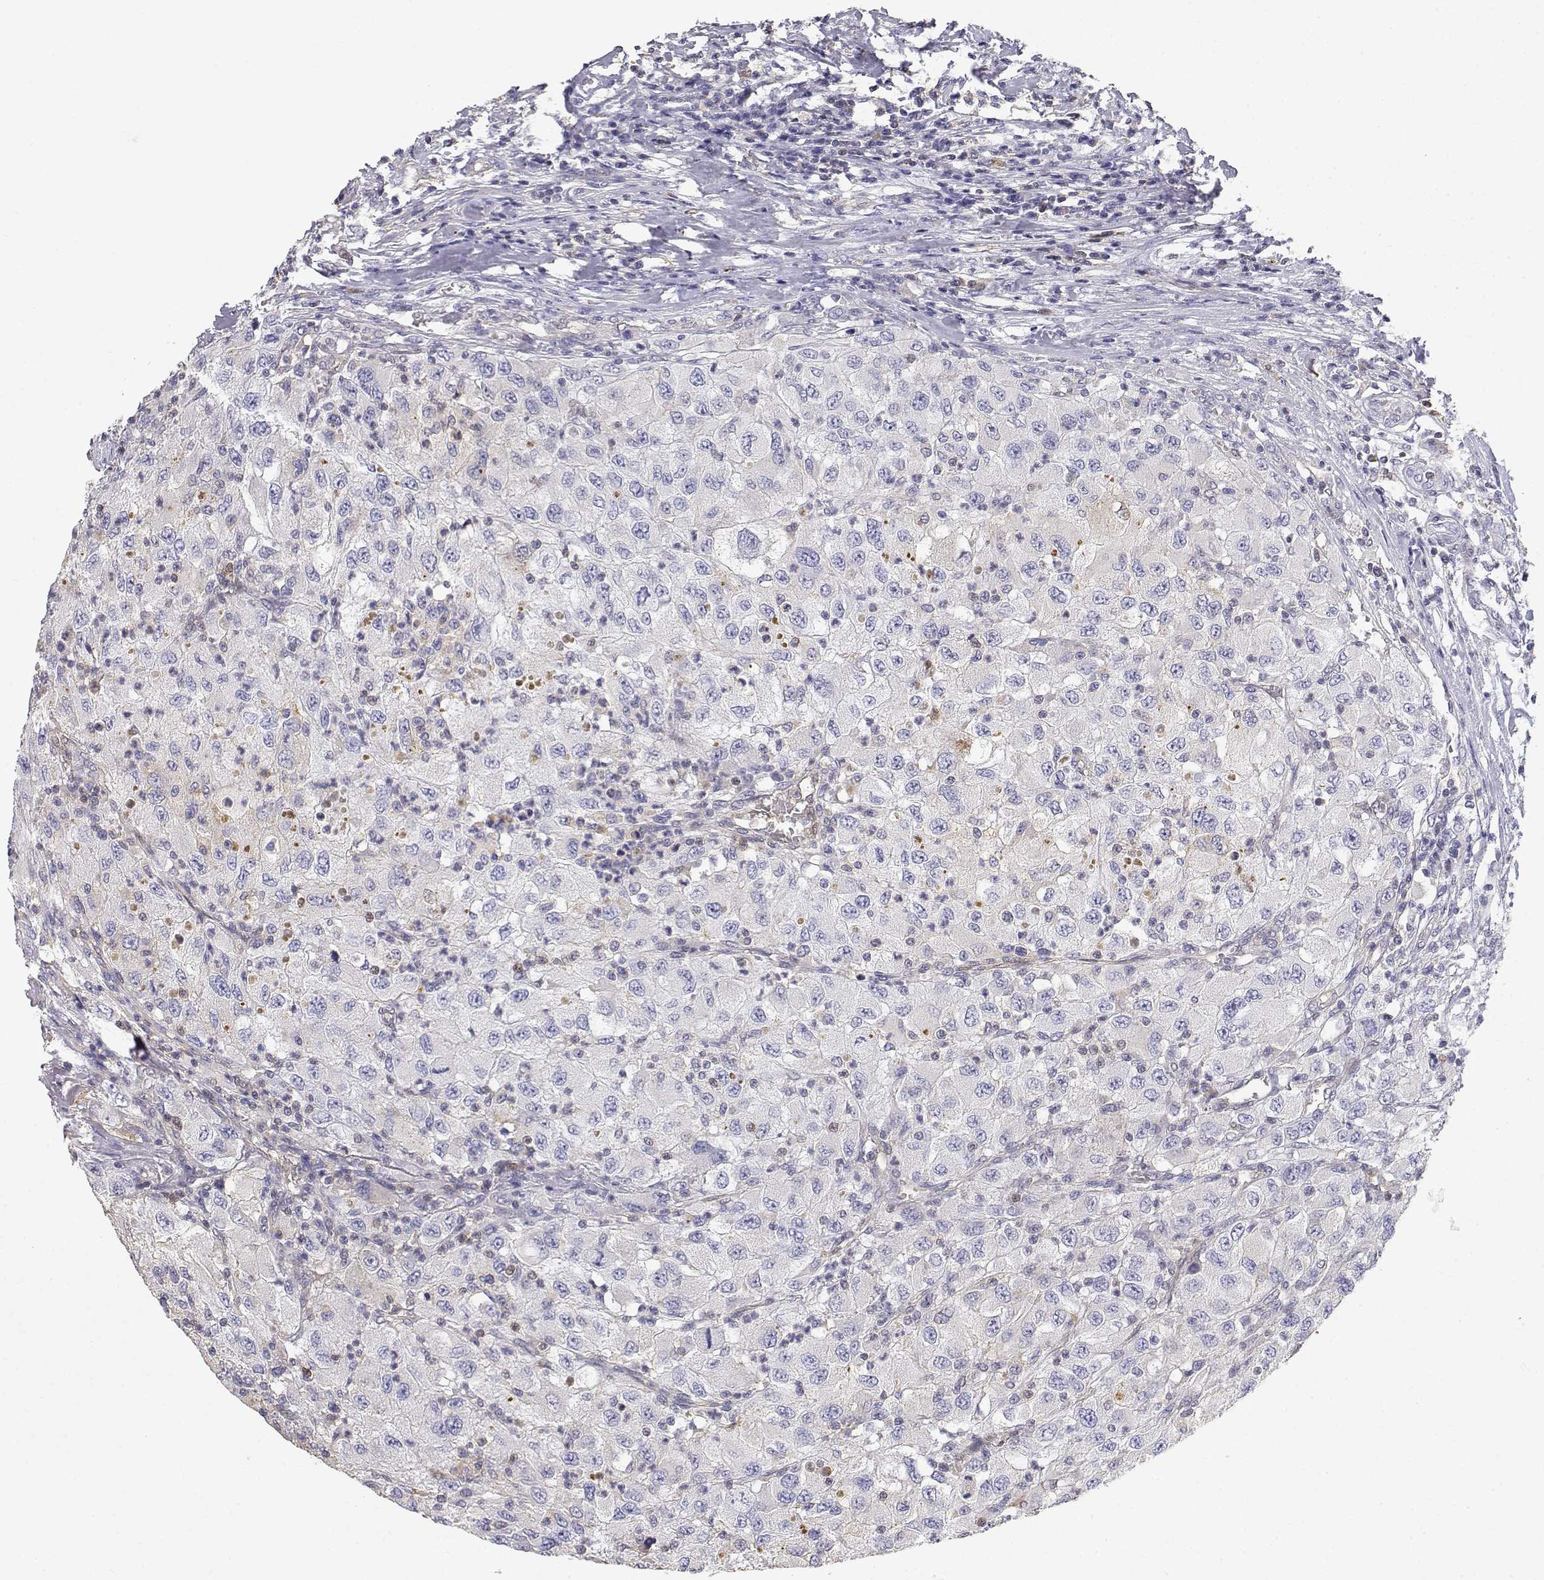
{"staining": {"intensity": "negative", "quantity": "none", "location": "none"}, "tissue": "renal cancer", "cell_type": "Tumor cells", "image_type": "cancer", "snomed": [{"axis": "morphology", "description": "Adenocarcinoma, NOS"}, {"axis": "topography", "description": "Kidney"}], "caption": "Immunohistochemistry histopathology image of neoplastic tissue: renal cancer (adenocarcinoma) stained with DAB displays no significant protein positivity in tumor cells. The staining is performed using DAB (3,3'-diaminobenzidine) brown chromogen with nuclei counter-stained in using hematoxylin.", "gene": "ADA", "patient": {"sex": "female", "age": 67}}